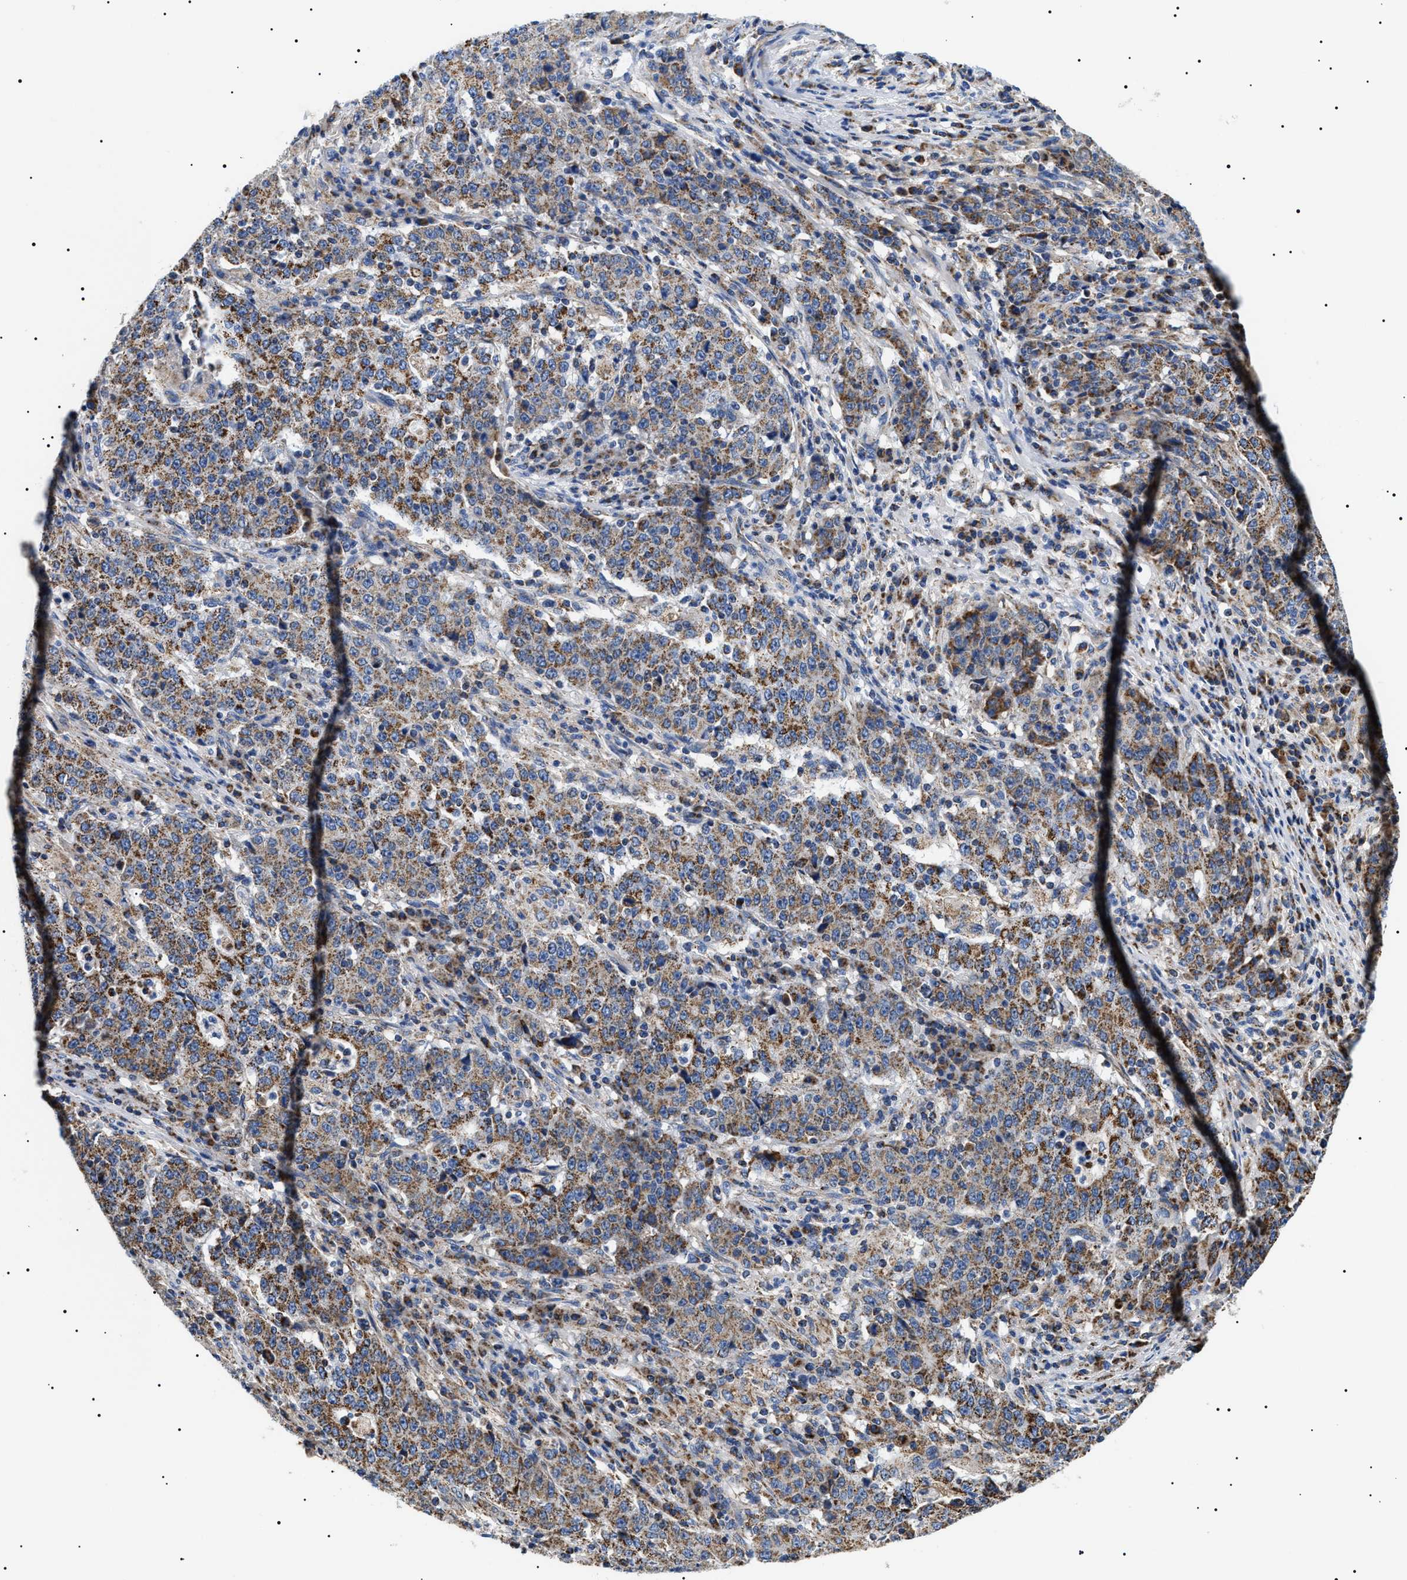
{"staining": {"intensity": "strong", "quantity": "25%-75%", "location": "cytoplasmic/membranous"}, "tissue": "stomach cancer", "cell_type": "Tumor cells", "image_type": "cancer", "snomed": [{"axis": "morphology", "description": "Adenocarcinoma, NOS"}, {"axis": "topography", "description": "Stomach"}], "caption": "Human adenocarcinoma (stomach) stained with a brown dye exhibits strong cytoplasmic/membranous positive staining in approximately 25%-75% of tumor cells.", "gene": "OXSM", "patient": {"sex": "male", "age": 59}}